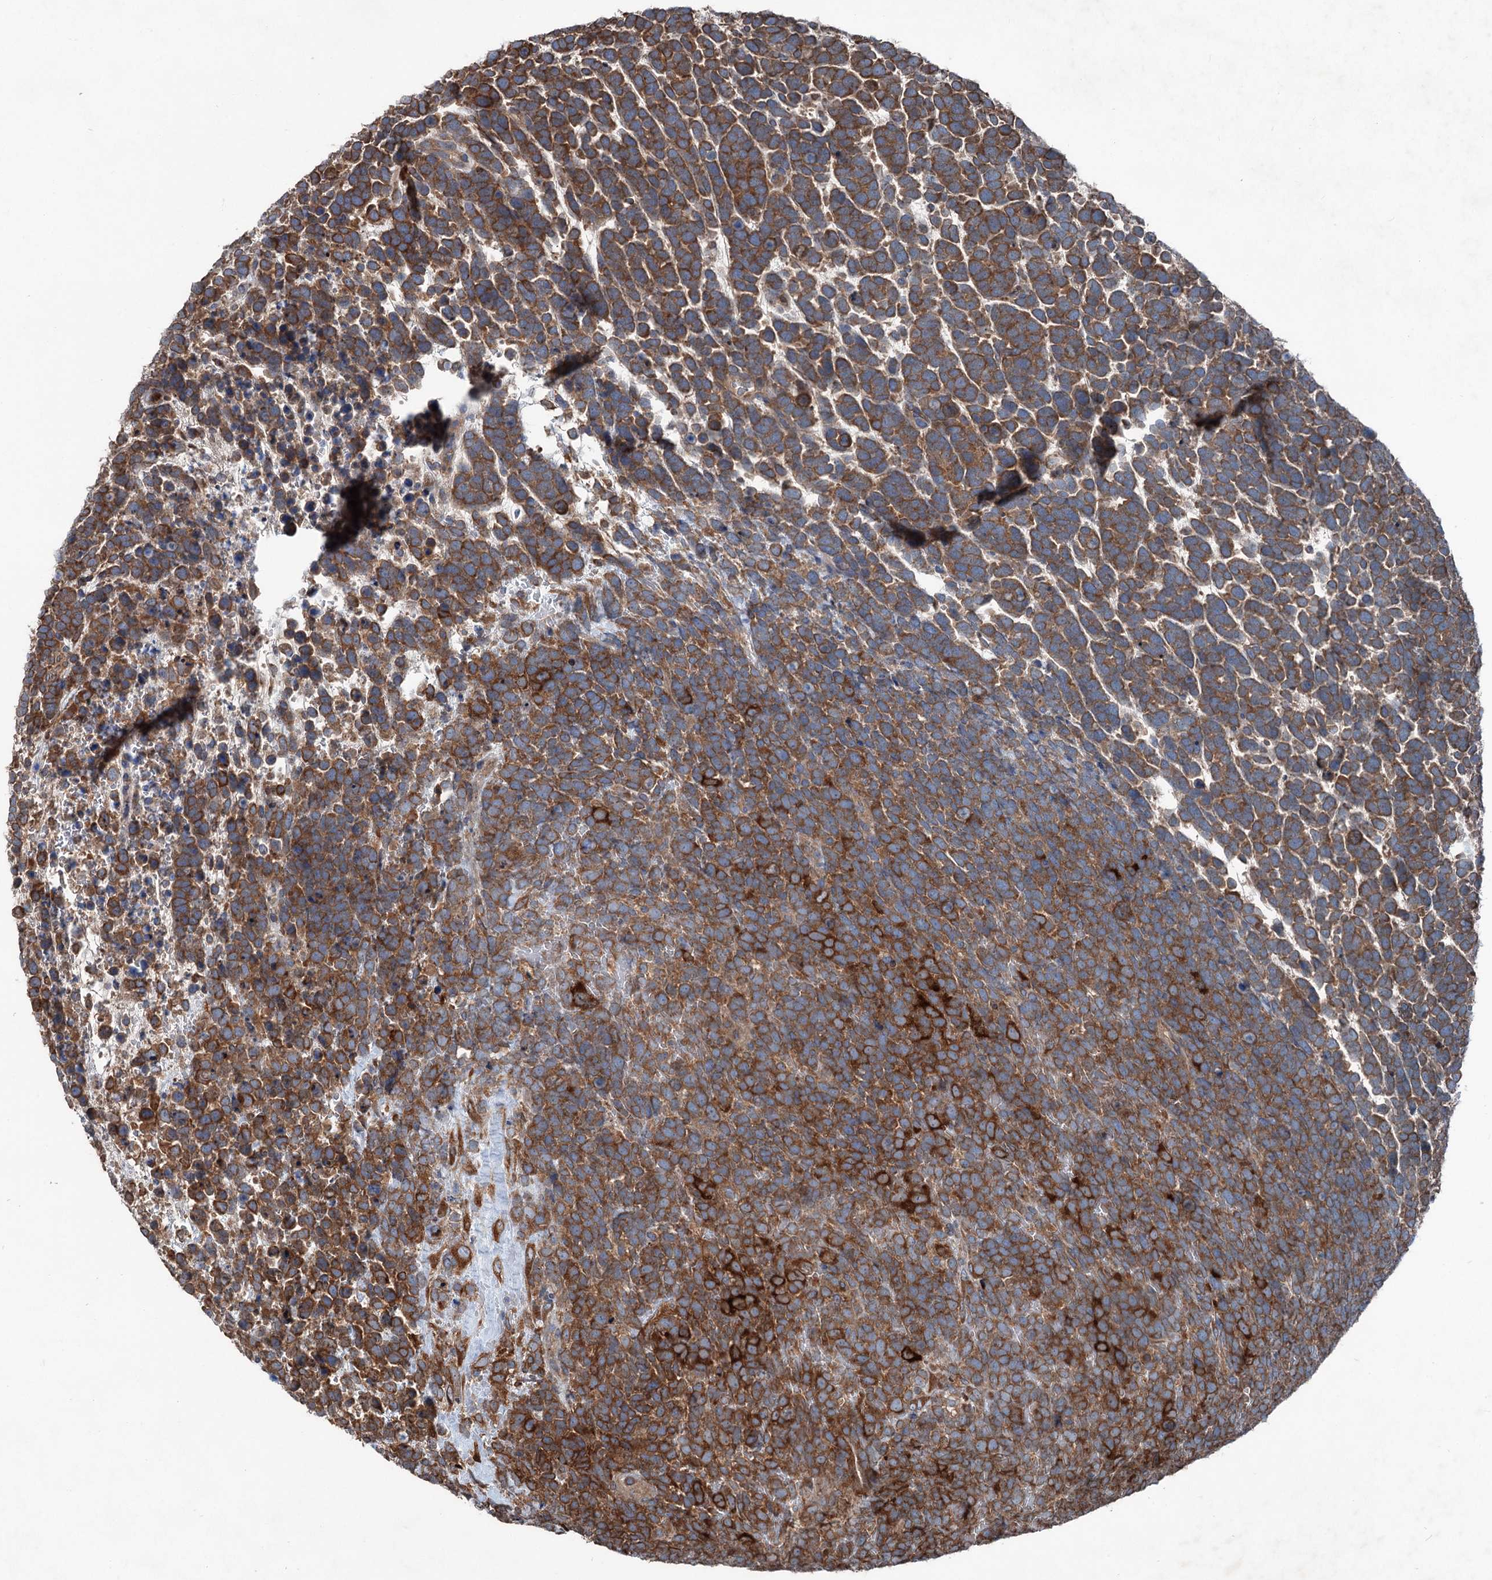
{"staining": {"intensity": "strong", "quantity": ">75%", "location": "cytoplasmic/membranous"}, "tissue": "urothelial cancer", "cell_type": "Tumor cells", "image_type": "cancer", "snomed": [{"axis": "morphology", "description": "Urothelial carcinoma, High grade"}, {"axis": "topography", "description": "Urinary bladder"}], "caption": "Protein expression analysis of high-grade urothelial carcinoma shows strong cytoplasmic/membranous expression in approximately >75% of tumor cells.", "gene": "CALCOCO1", "patient": {"sex": "female", "age": 82}}